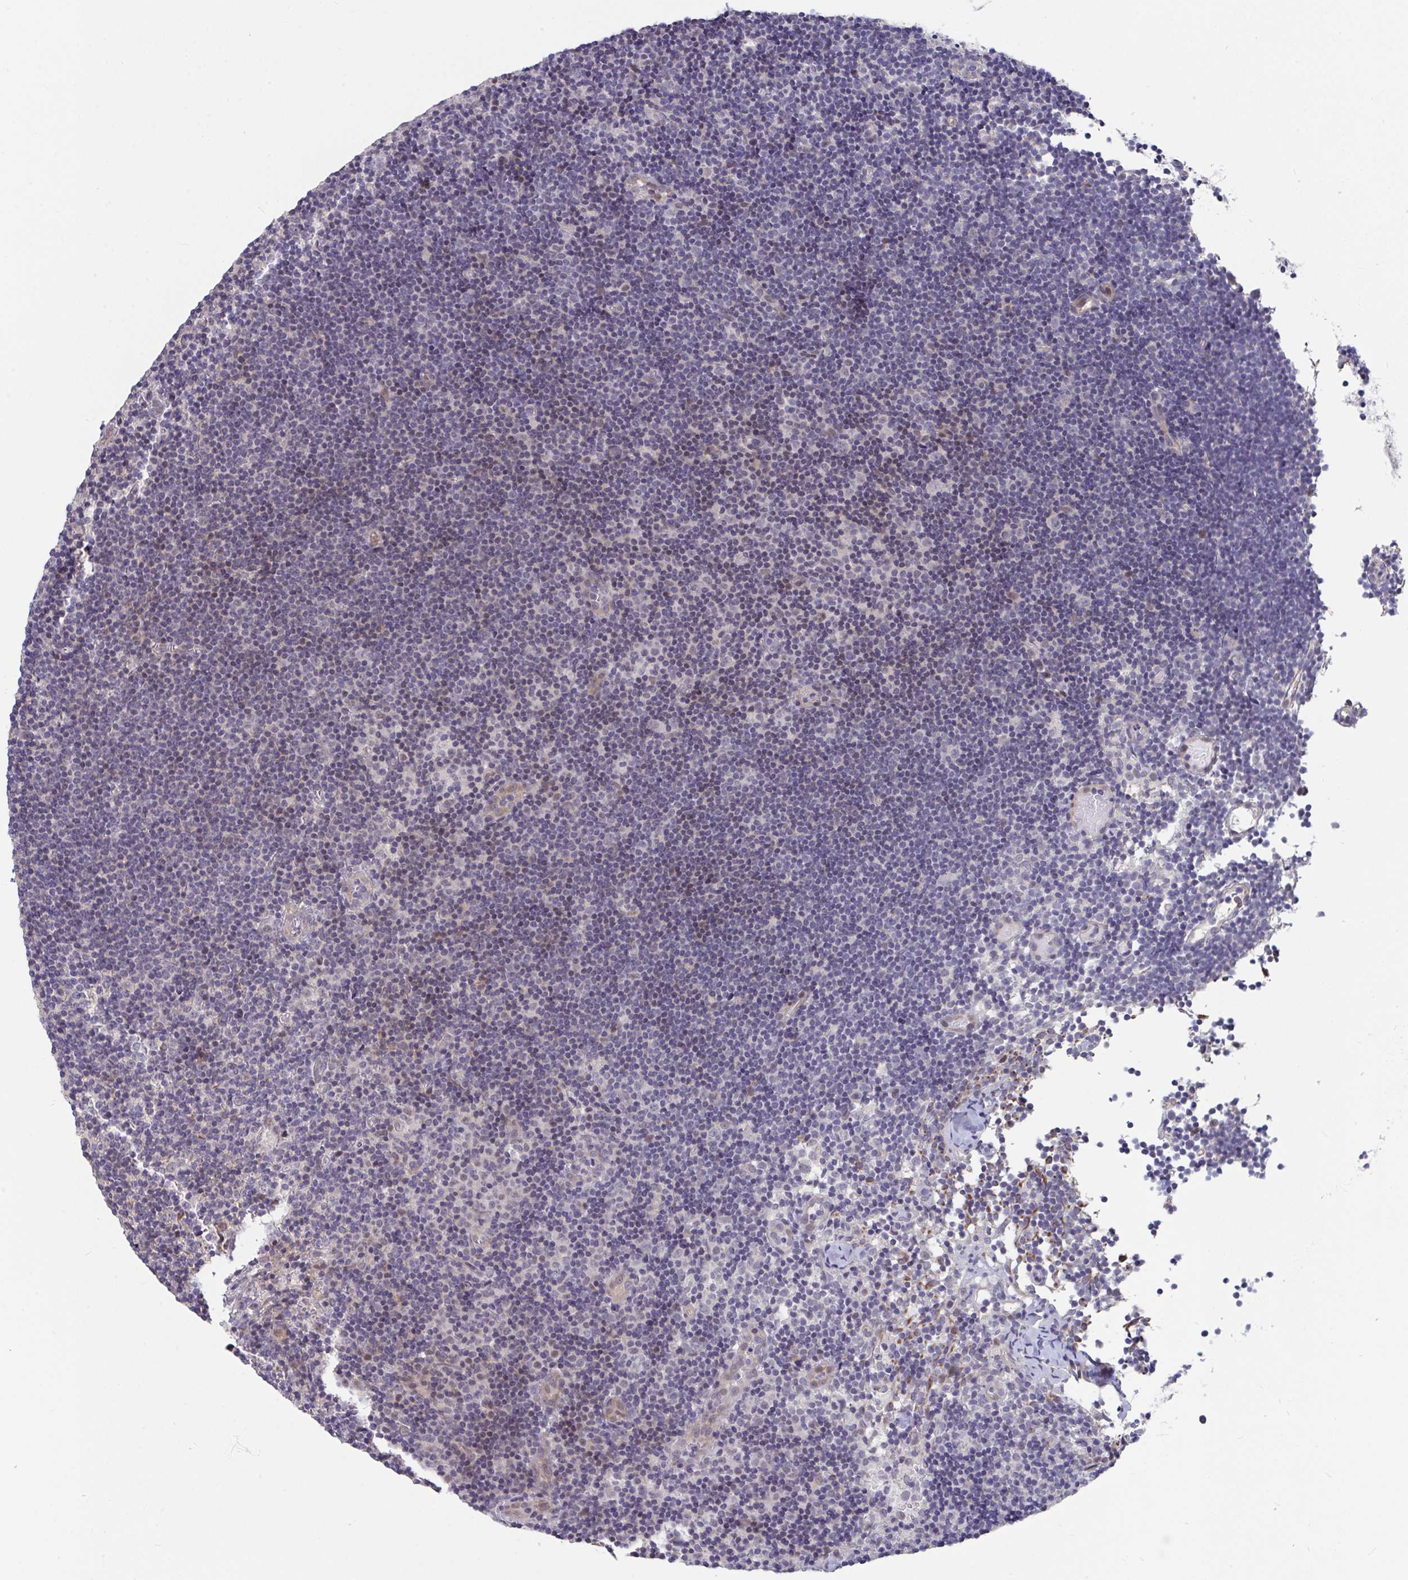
{"staining": {"intensity": "negative", "quantity": "none", "location": "none"}, "tissue": "lymph node", "cell_type": "Germinal center cells", "image_type": "normal", "snomed": [{"axis": "morphology", "description": "Normal tissue, NOS"}, {"axis": "topography", "description": "Lymph node"}], "caption": "Germinal center cells are negative for protein expression in benign human lymph node. (DAB (3,3'-diaminobenzidine) IHC with hematoxylin counter stain).", "gene": "FAM156A", "patient": {"sex": "female", "age": 45}}